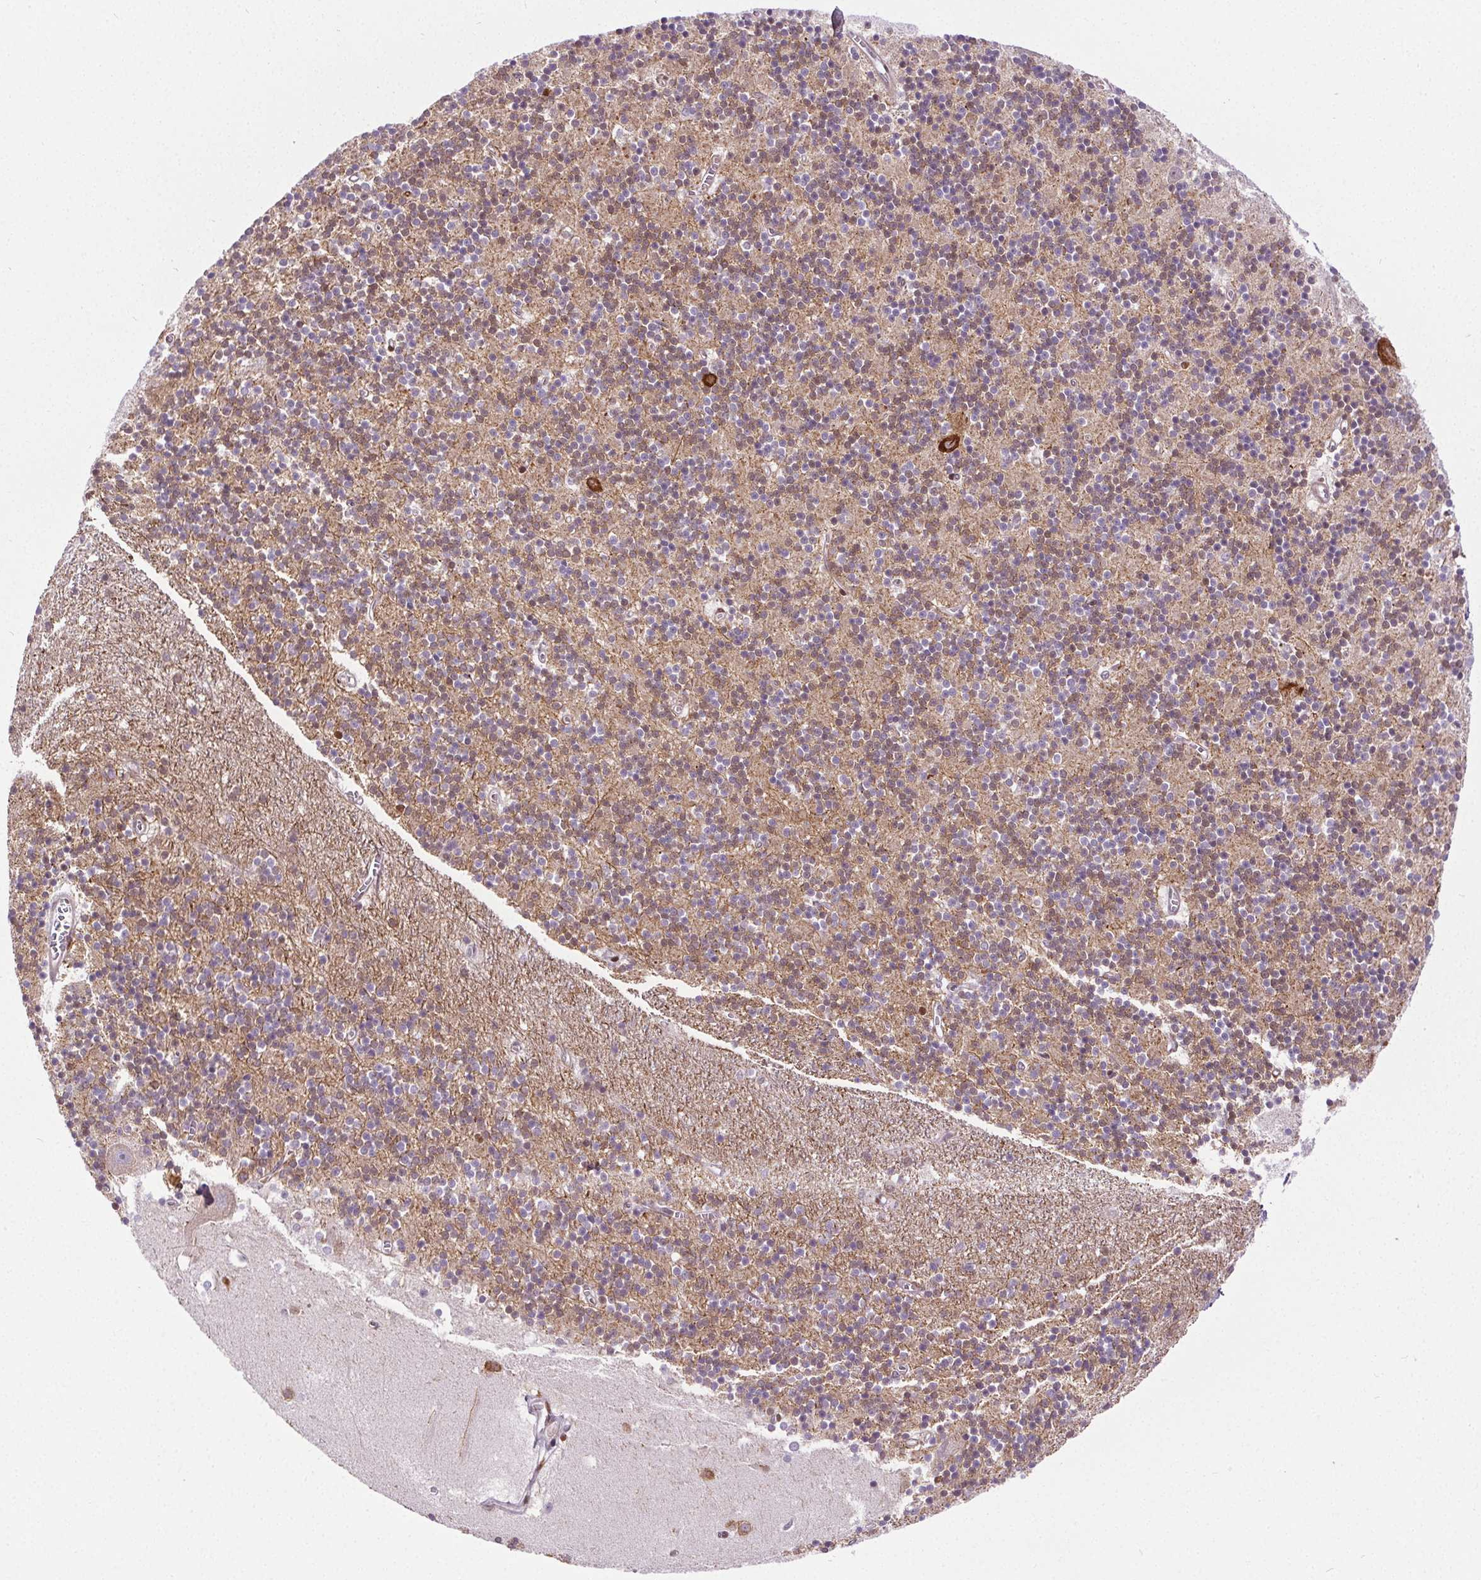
{"staining": {"intensity": "moderate", "quantity": "25%-75%", "location": "cytoplasmic/membranous,nuclear"}, "tissue": "cerebellum", "cell_type": "Cells in granular layer", "image_type": "normal", "snomed": [{"axis": "morphology", "description": "Normal tissue, NOS"}, {"axis": "topography", "description": "Cerebellum"}], "caption": "A brown stain highlights moderate cytoplasmic/membranous,nuclear expression of a protein in cells in granular layer of normal human cerebellum.", "gene": "GP6", "patient": {"sex": "male", "age": 54}}